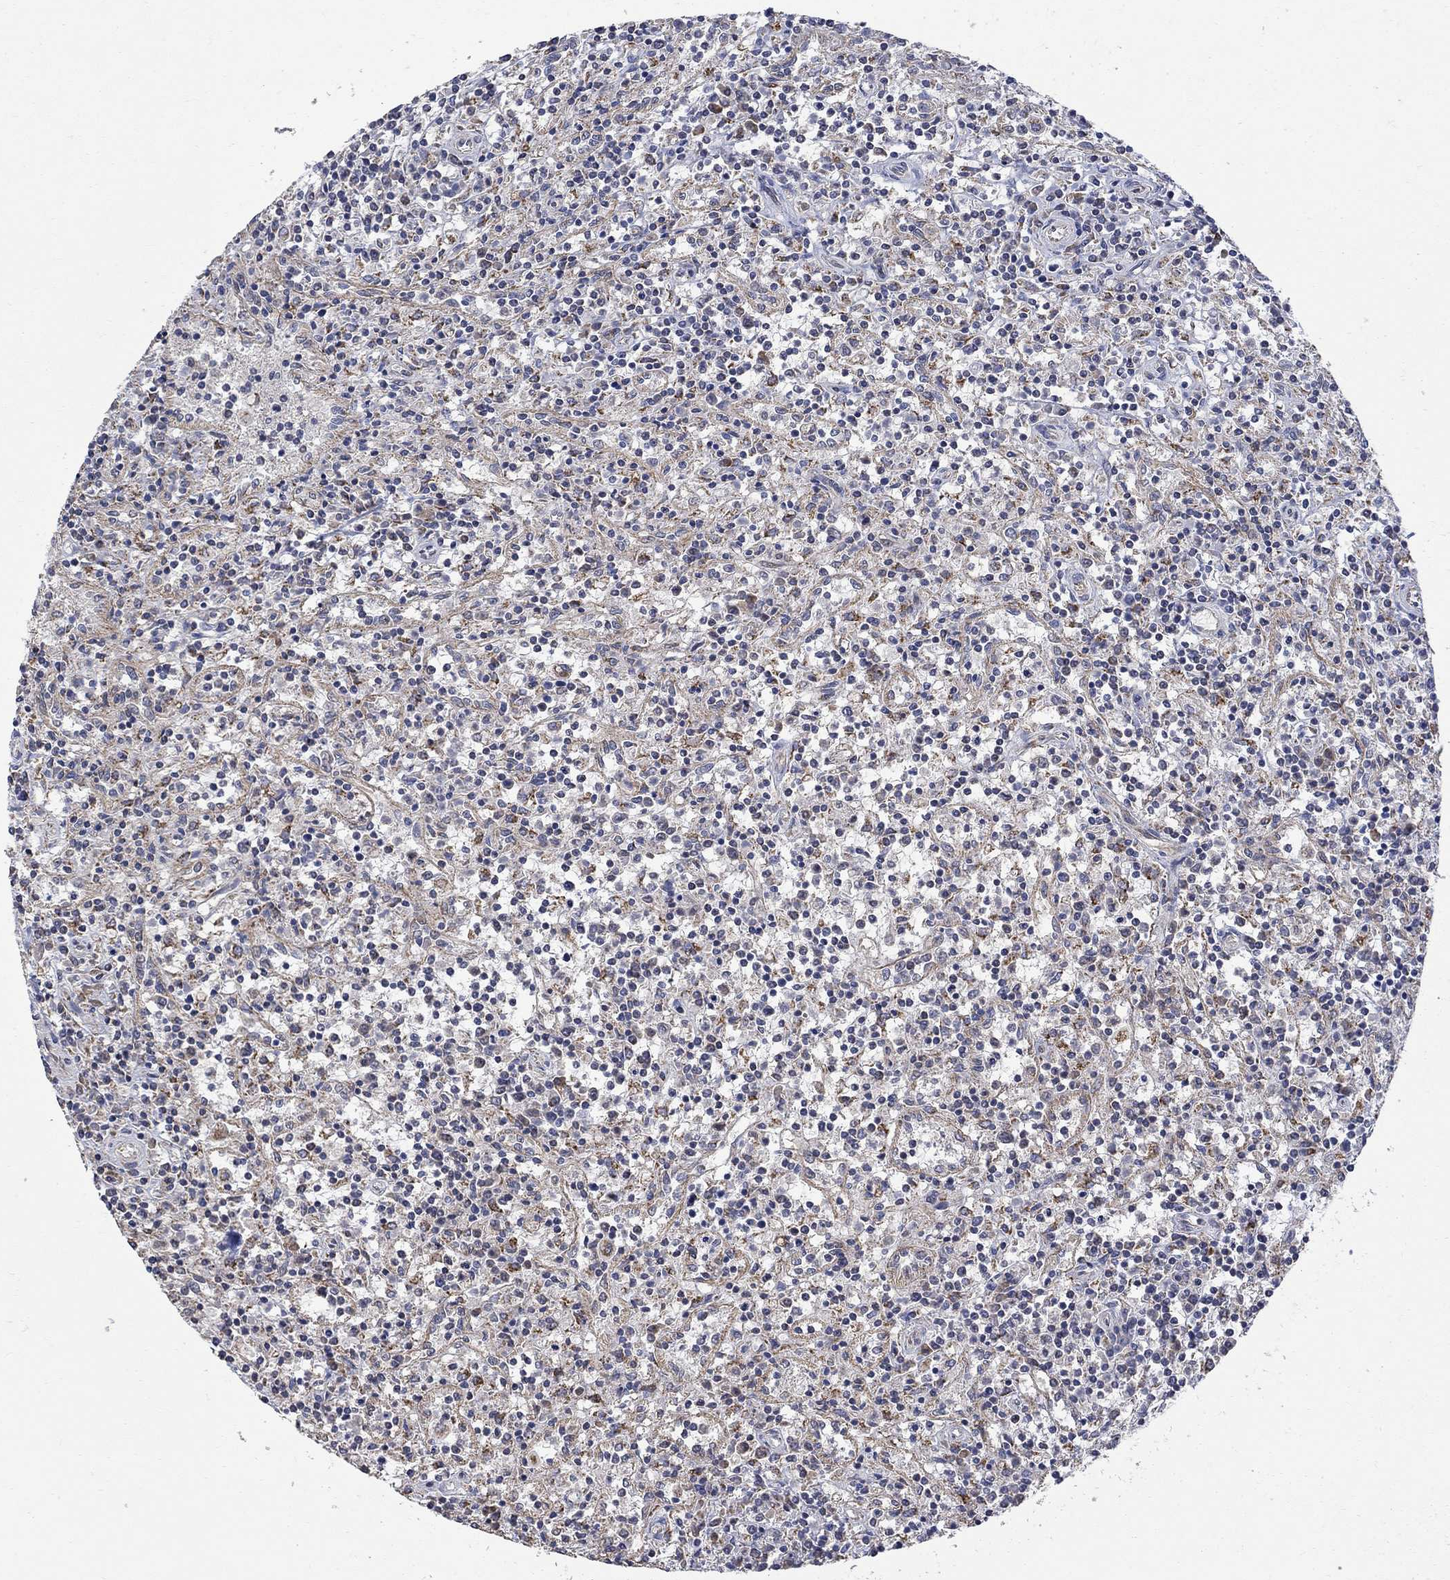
{"staining": {"intensity": "negative", "quantity": "none", "location": "none"}, "tissue": "lymphoma", "cell_type": "Tumor cells", "image_type": "cancer", "snomed": [{"axis": "morphology", "description": "Malignant lymphoma, non-Hodgkin's type, Low grade"}, {"axis": "topography", "description": "Spleen"}], "caption": "Immunohistochemistry (IHC) image of neoplastic tissue: lymphoma stained with DAB demonstrates no significant protein staining in tumor cells.", "gene": "ANKRA2", "patient": {"sex": "male", "age": 62}}